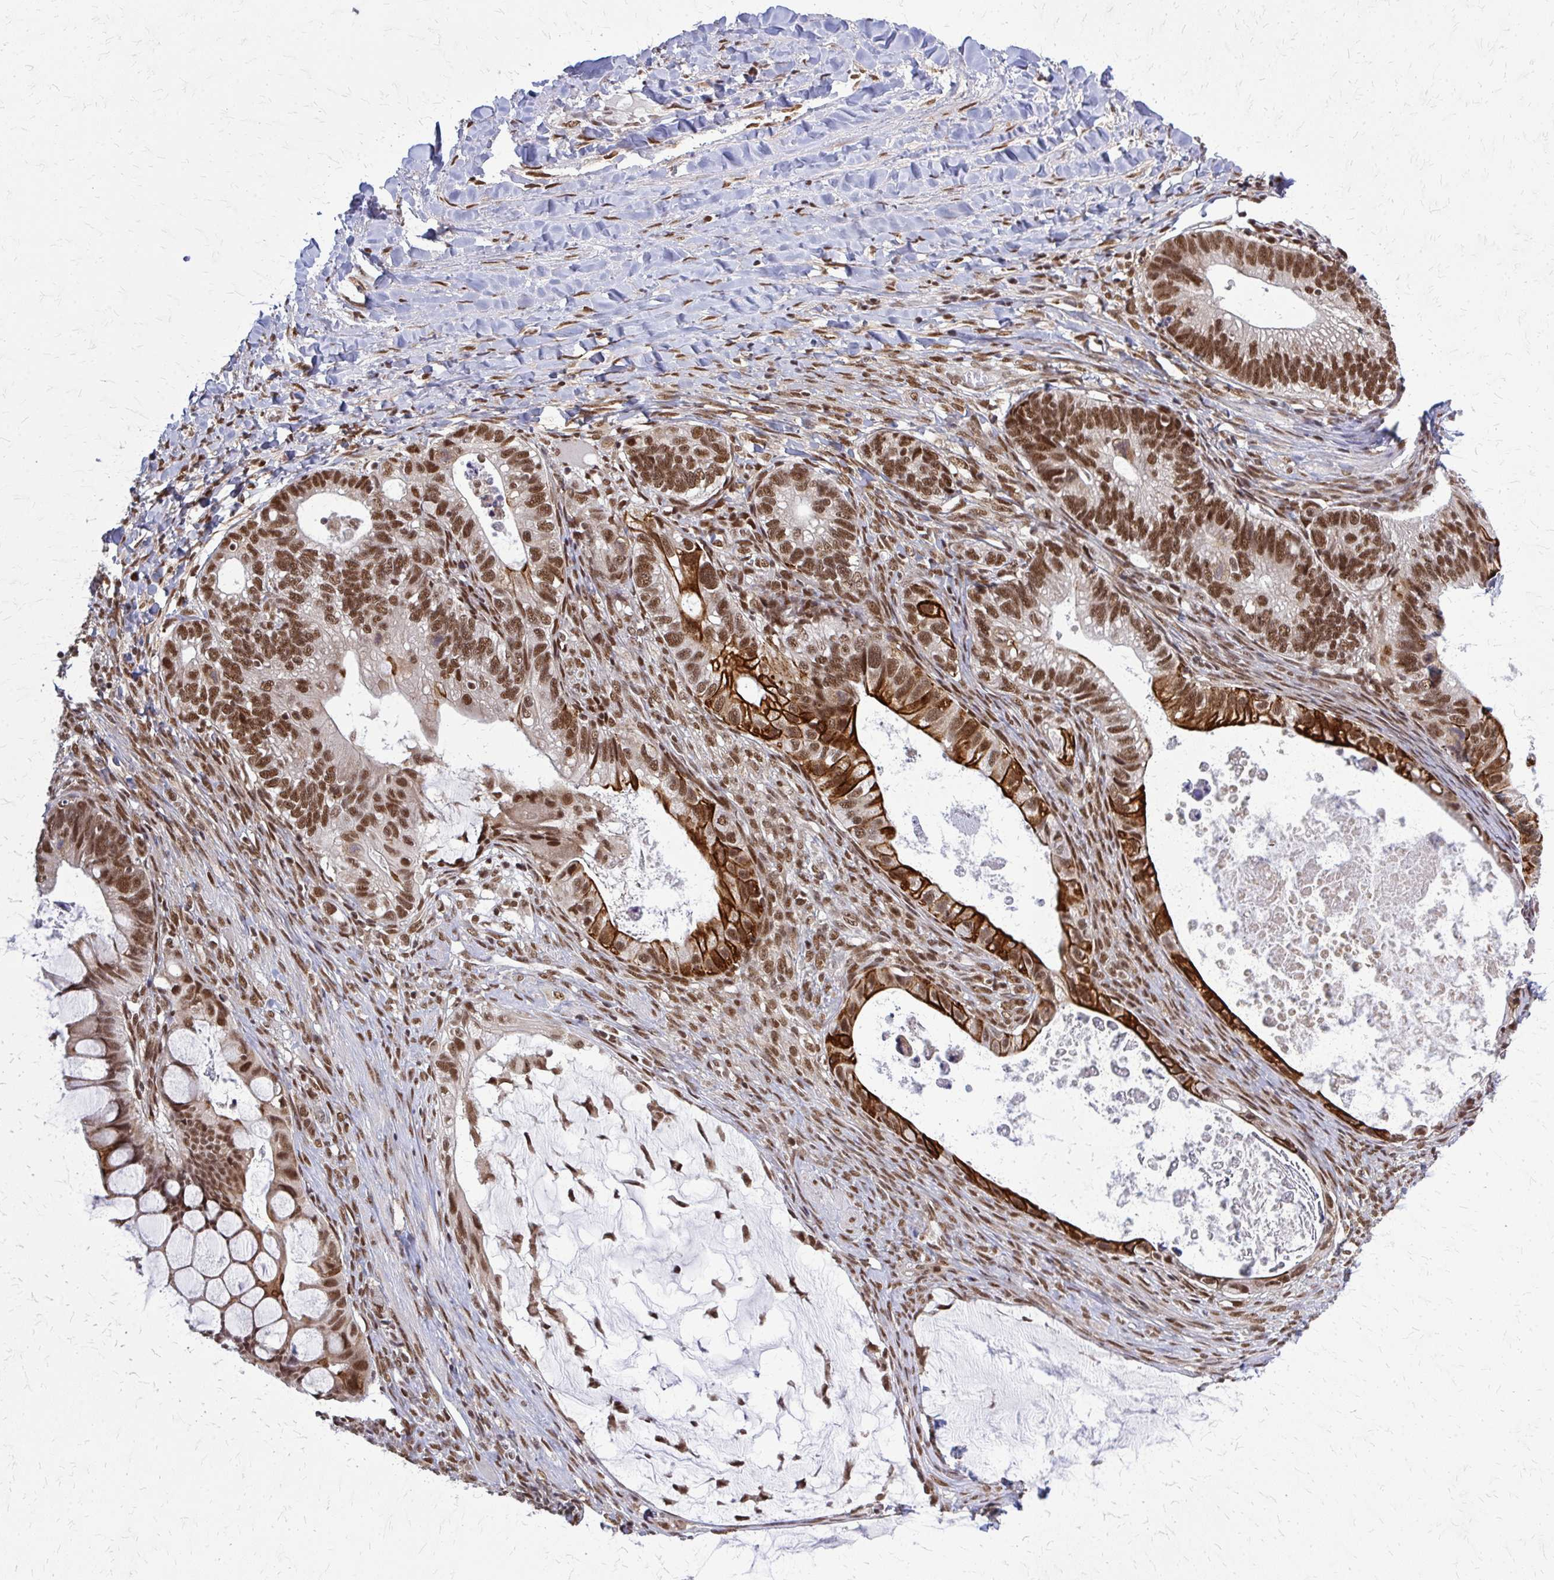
{"staining": {"intensity": "strong", "quantity": ">75%", "location": "cytoplasmic/membranous,nuclear"}, "tissue": "ovarian cancer", "cell_type": "Tumor cells", "image_type": "cancer", "snomed": [{"axis": "morphology", "description": "Cystadenocarcinoma, mucinous, NOS"}, {"axis": "topography", "description": "Ovary"}], "caption": "There is high levels of strong cytoplasmic/membranous and nuclear staining in tumor cells of ovarian cancer (mucinous cystadenocarcinoma), as demonstrated by immunohistochemical staining (brown color).", "gene": "HDAC3", "patient": {"sex": "female", "age": 61}}